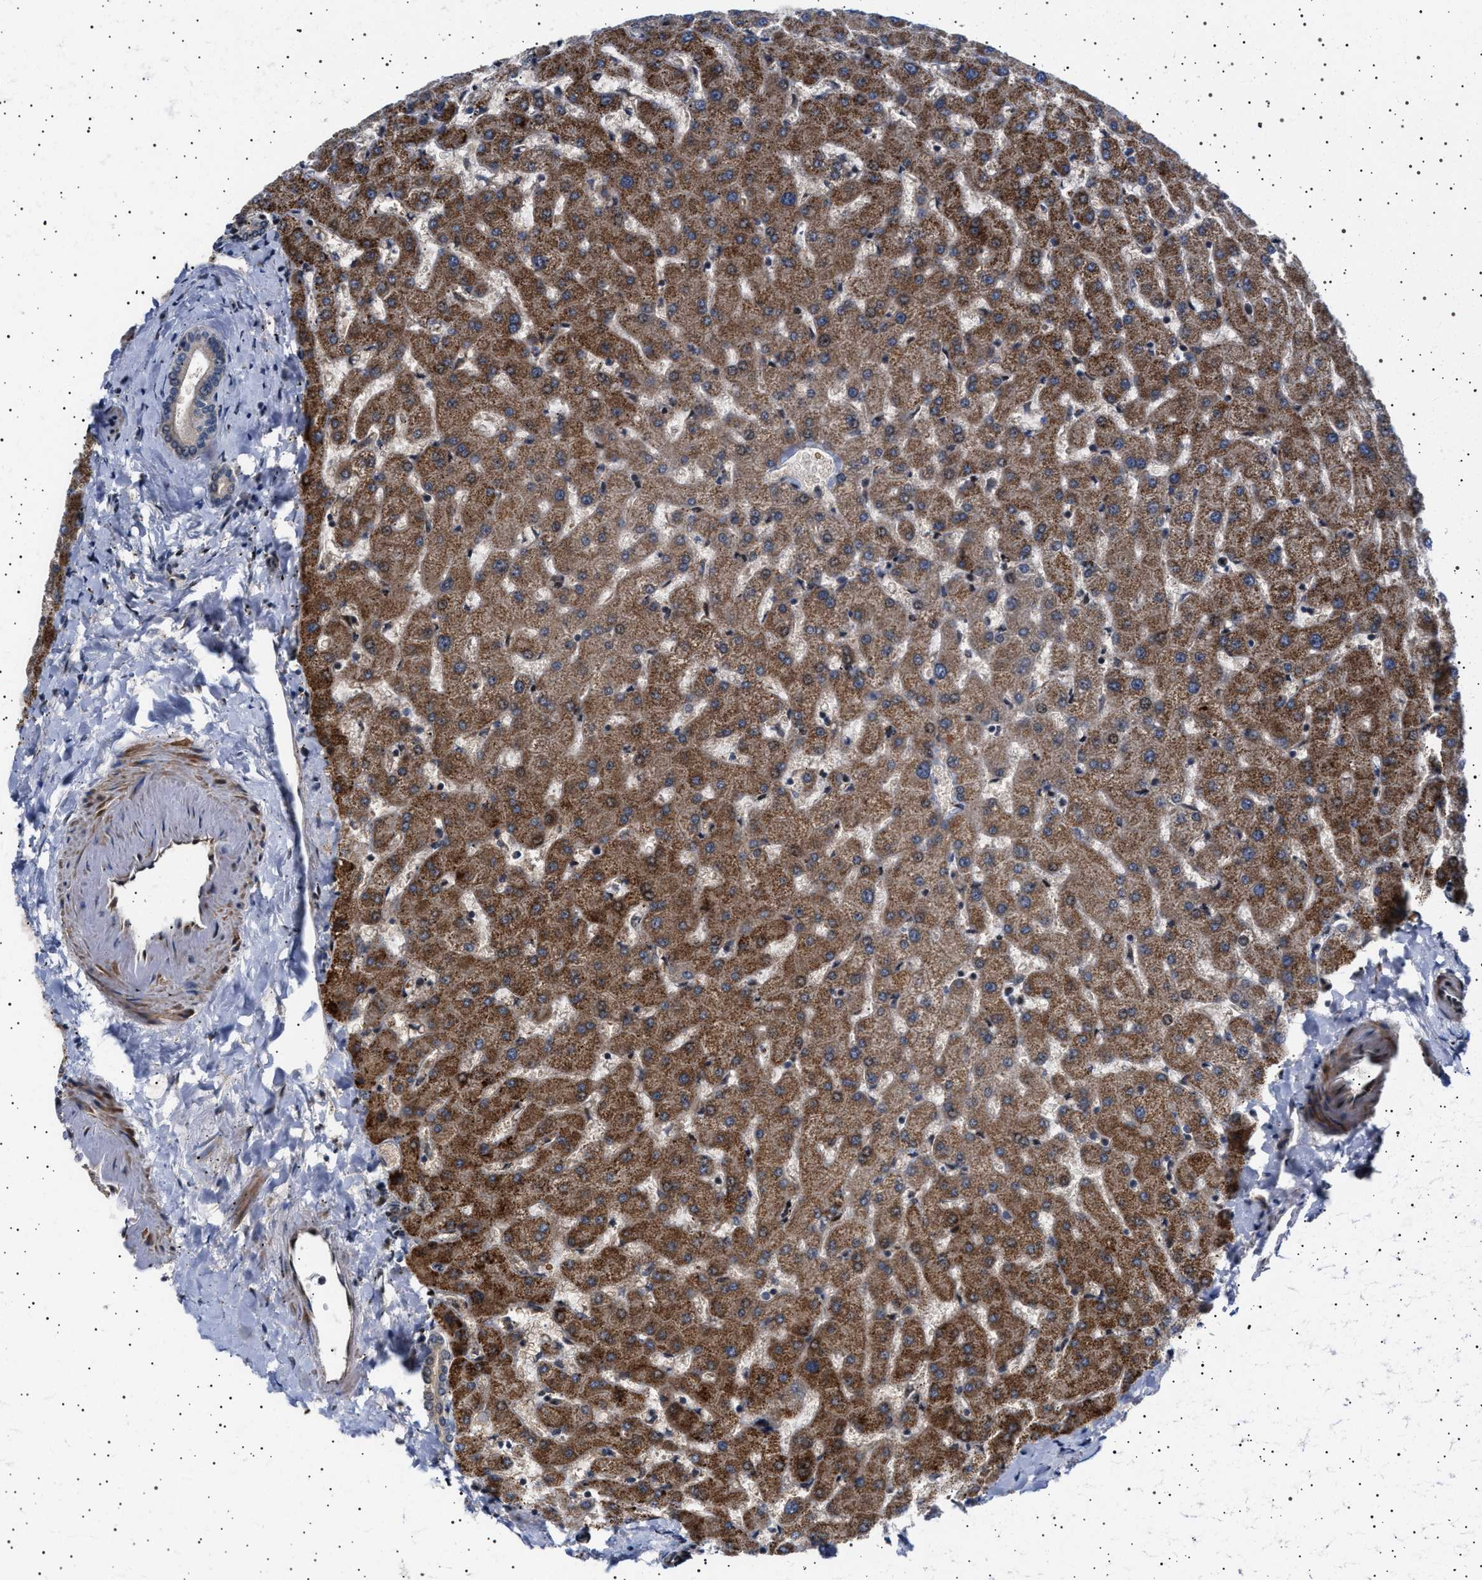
{"staining": {"intensity": "weak", "quantity": "25%-75%", "location": "cytoplasmic/membranous"}, "tissue": "liver", "cell_type": "Cholangiocytes", "image_type": "normal", "snomed": [{"axis": "morphology", "description": "Normal tissue, NOS"}, {"axis": "topography", "description": "Liver"}], "caption": "The image demonstrates staining of unremarkable liver, revealing weak cytoplasmic/membranous protein positivity (brown color) within cholangiocytes. (DAB IHC, brown staining for protein, blue staining for nuclei).", "gene": "BAG3", "patient": {"sex": "female", "age": 63}}